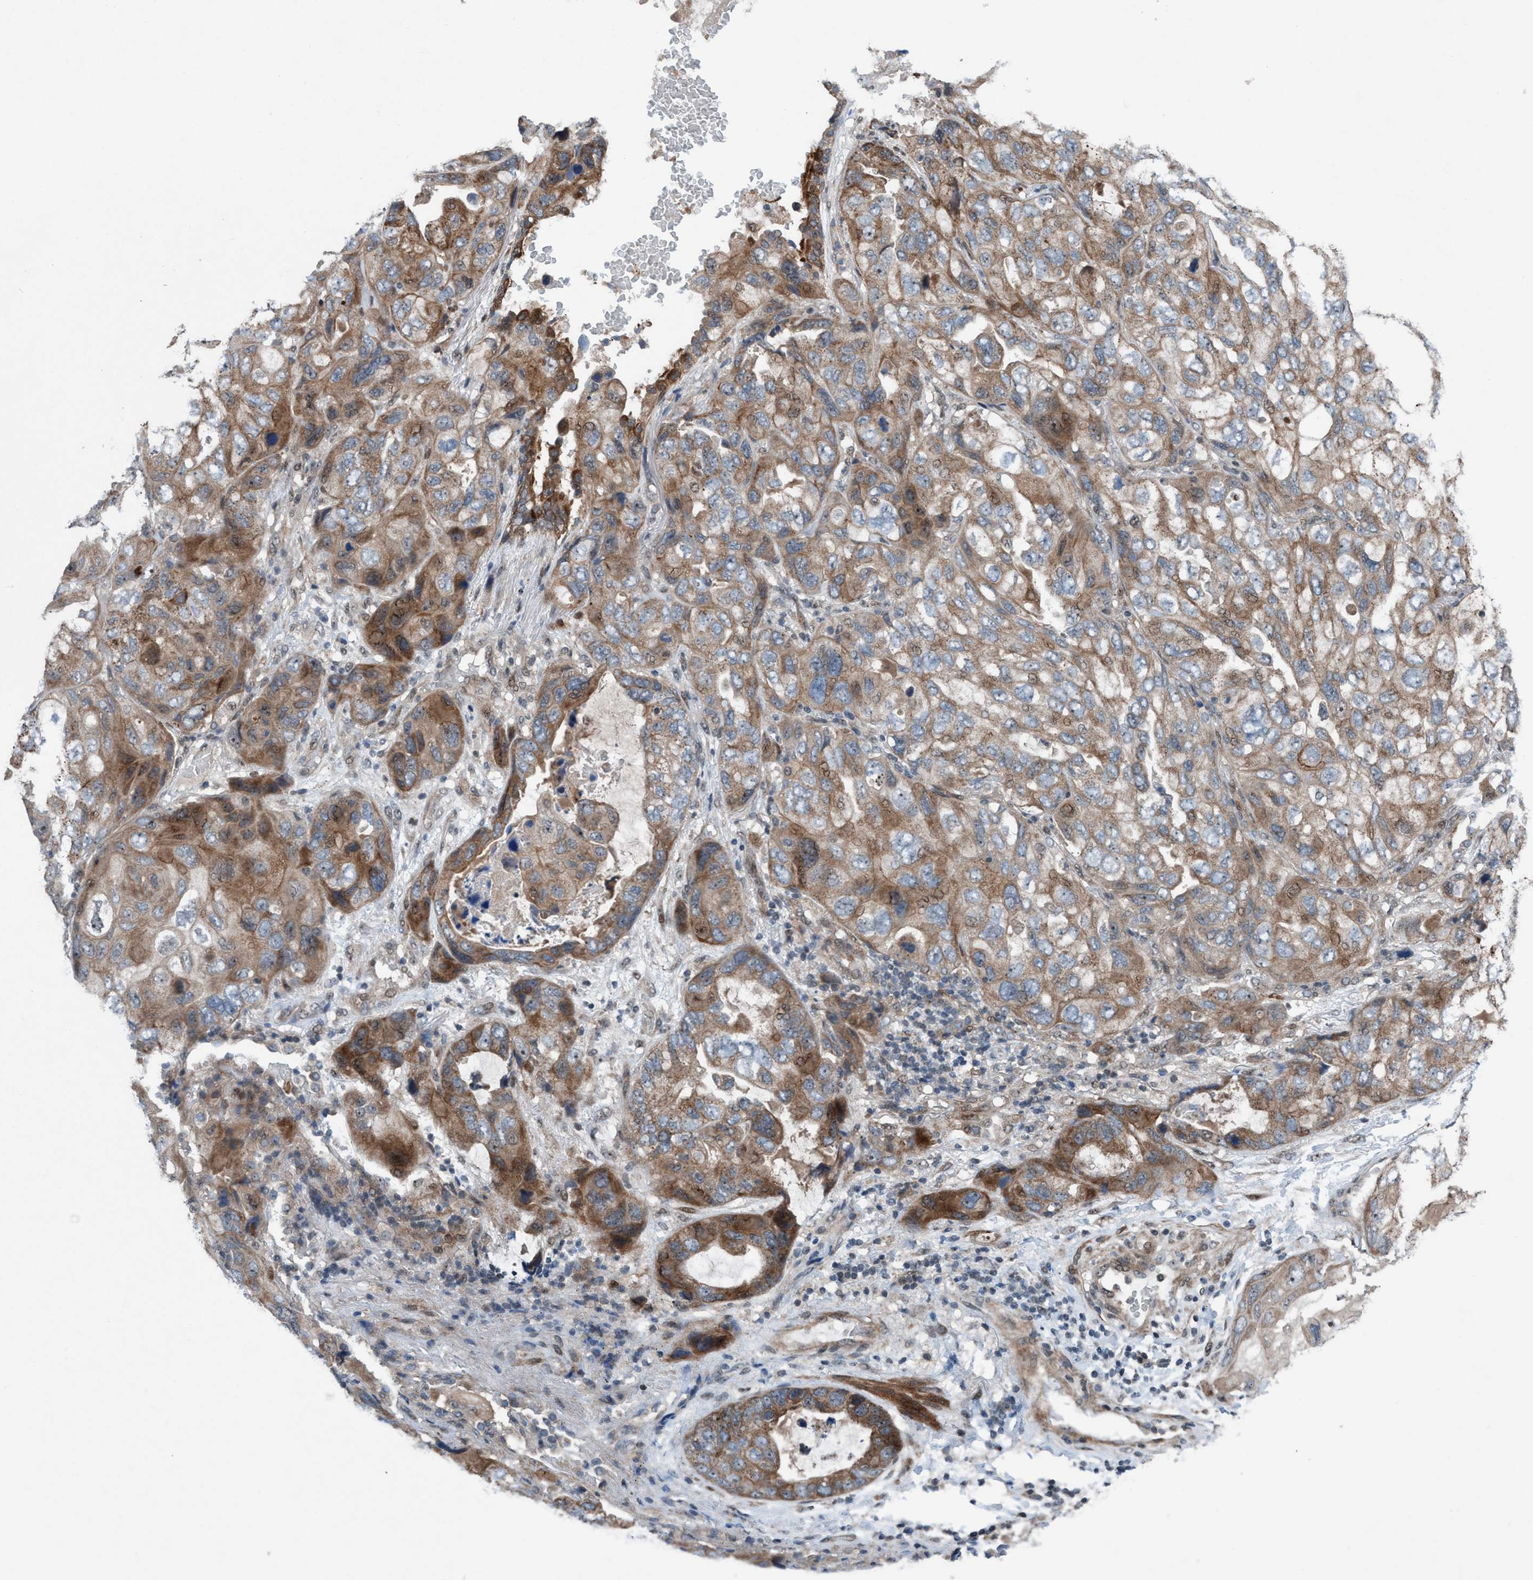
{"staining": {"intensity": "moderate", "quantity": ">75%", "location": "cytoplasmic/membranous"}, "tissue": "lung cancer", "cell_type": "Tumor cells", "image_type": "cancer", "snomed": [{"axis": "morphology", "description": "Squamous cell carcinoma, NOS"}, {"axis": "topography", "description": "Lung"}], "caption": "IHC of human squamous cell carcinoma (lung) reveals medium levels of moderate cytoplasmic/membranous expression in approximately >75% of tumor cells.", "gene": "NISCH", "patient": {"sex": "female", "age": 73}}